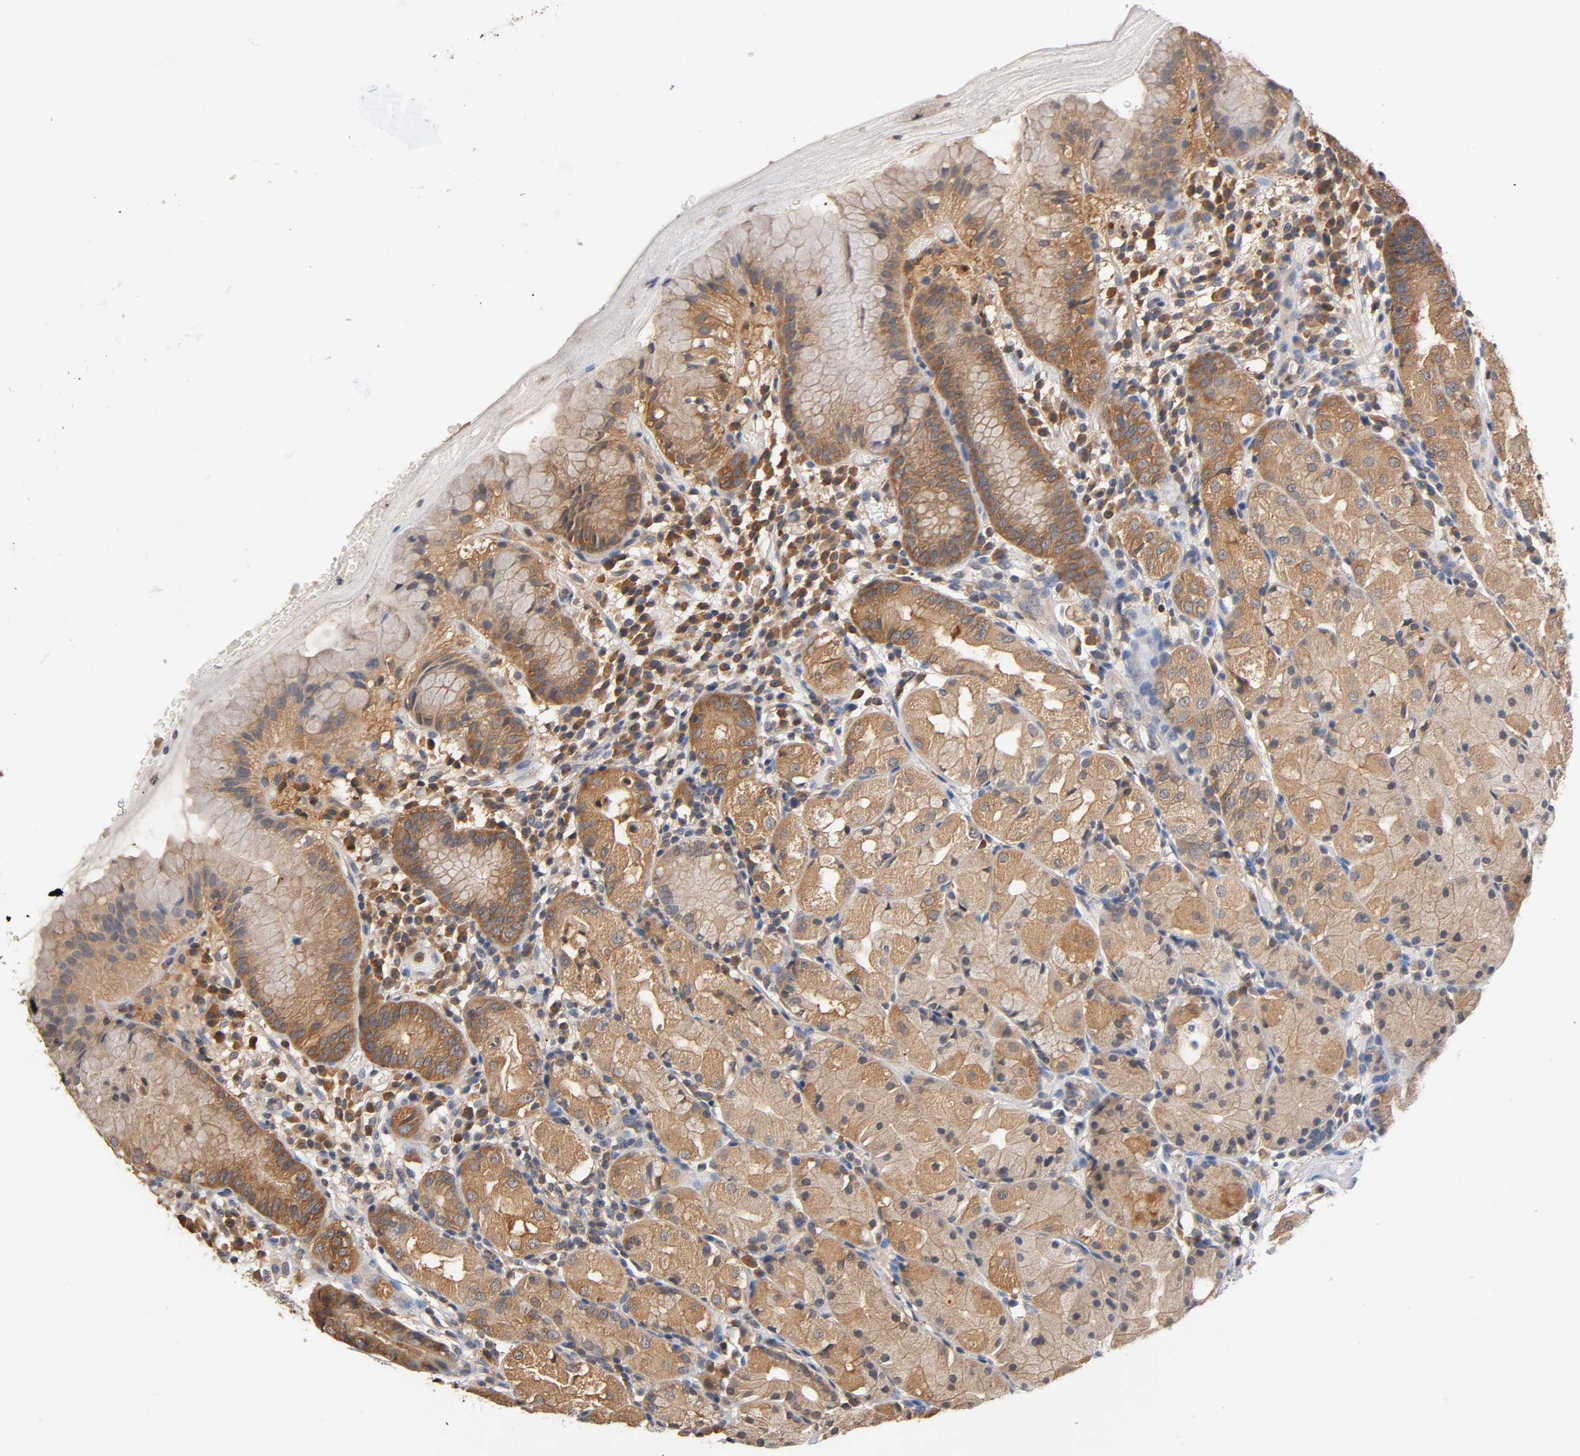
{"staining": {"intensity": "moderate", "quantity": ">75%", "location": "cytoplasmic/membranous"}, "tissue": "stomach", "cell_type": "Glandular cells", "image_type": "normal", "snomed": [{"axis": "morphology", "description": "Normal tissue, NOS"}, {"axis": "topography", "description": "Stomach"}, {"axis": "topography", "description": "Stomach, lower"}], "caption": "High-power microscopy captured an immunohistochemistry (IHC) histopathology image of normal stomach, revealing moderate cytoplasmic/membranous staining in about >75% of glandular cells. The staining was performed using DAB, with brown indicating positive protein expression. Nuclei are stained blue with hematoxylin.", "gene": "ALDOA", "patient": {"sex": "female", "age": 75}}